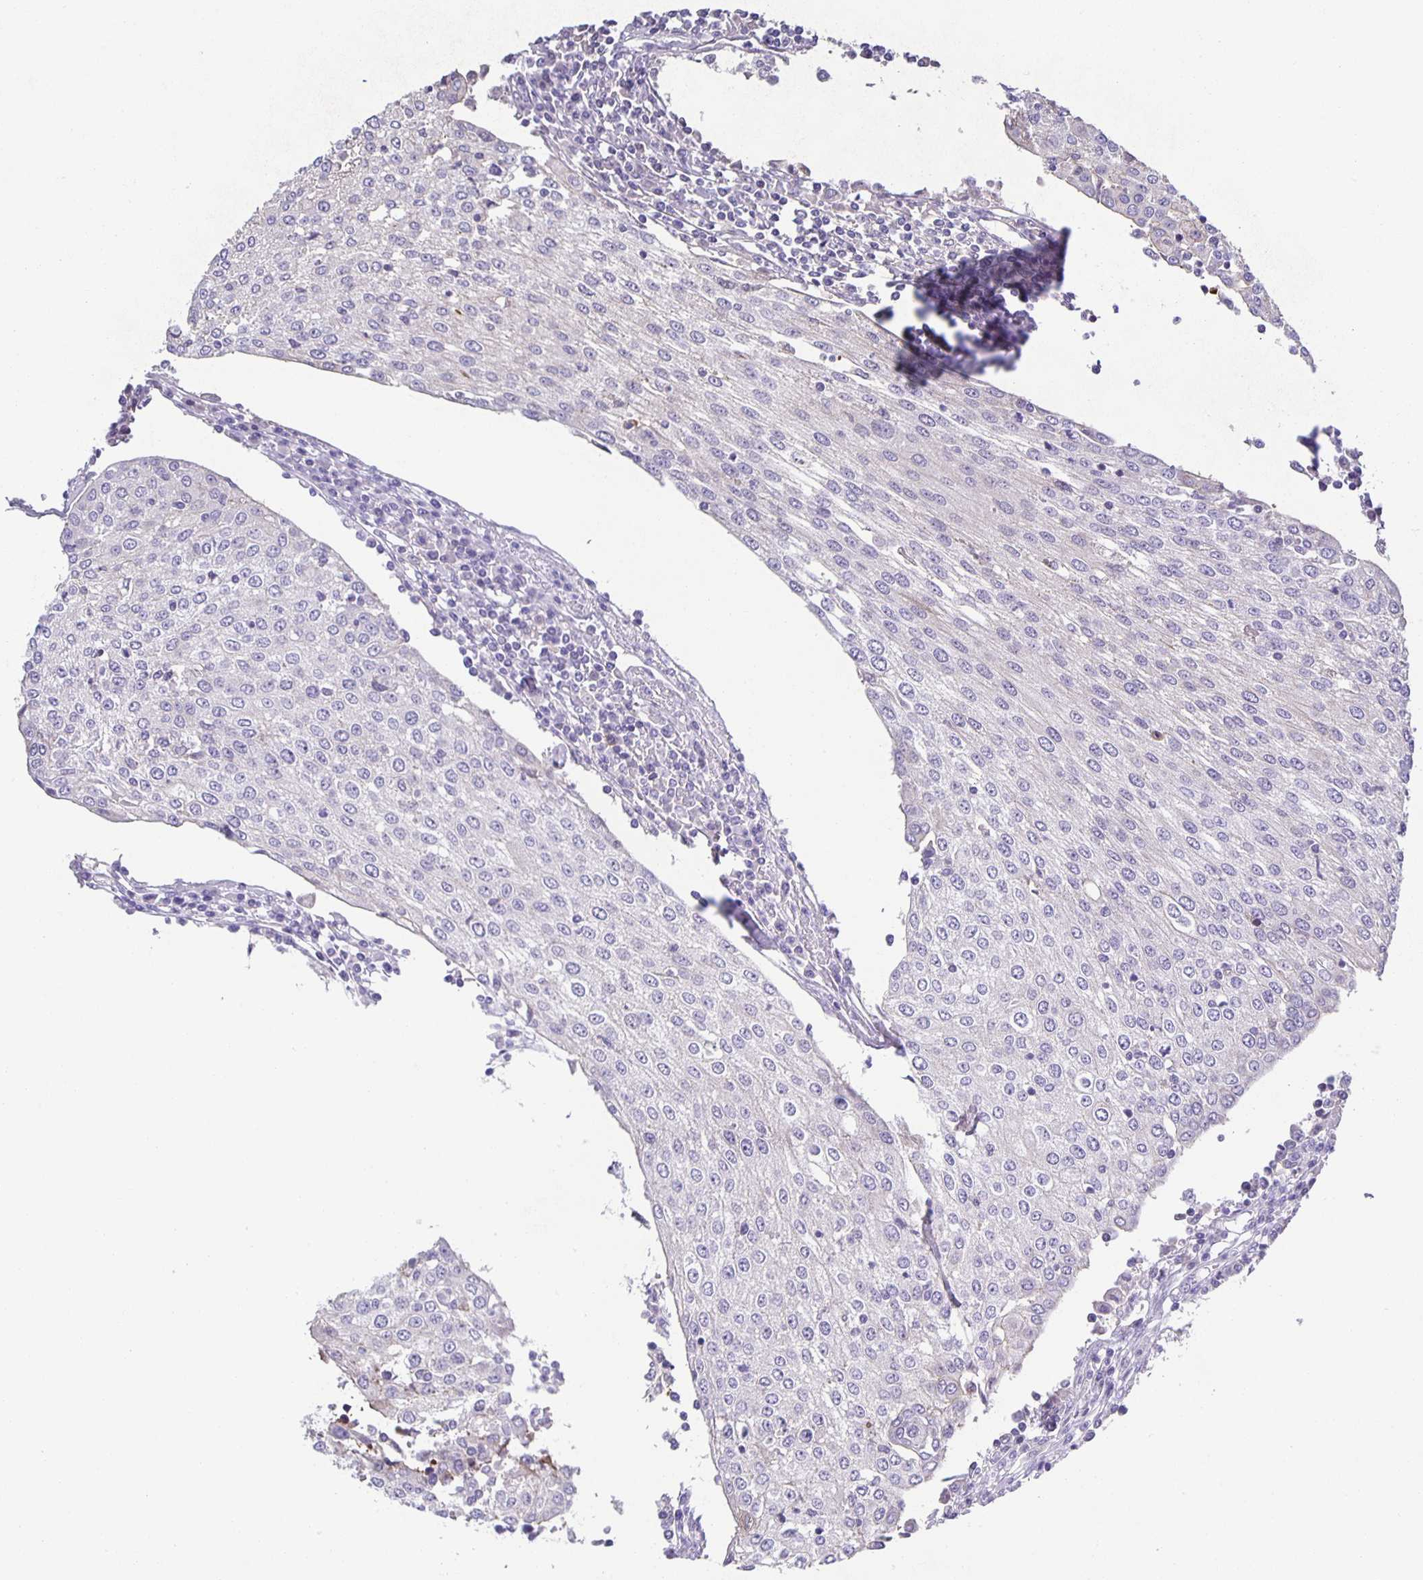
{"staining": {"intensity": "negative", "quantity": "none", "location": "none"}, "tissue": "urothelial cancer", "cell_type": "Tumor cells", "image_type": "cancer", "snomed": [{"axis": "morphology", "description": "Urothelial carcinoma, High grade"}, {"axis": "topography", "description": "Urinary bladder"}], "caption": "The image reveals no significant expression in tumor cells of urothelial cancer.", "gene": "PTPN3", "patient": {"sex": "female", "age": 85}}